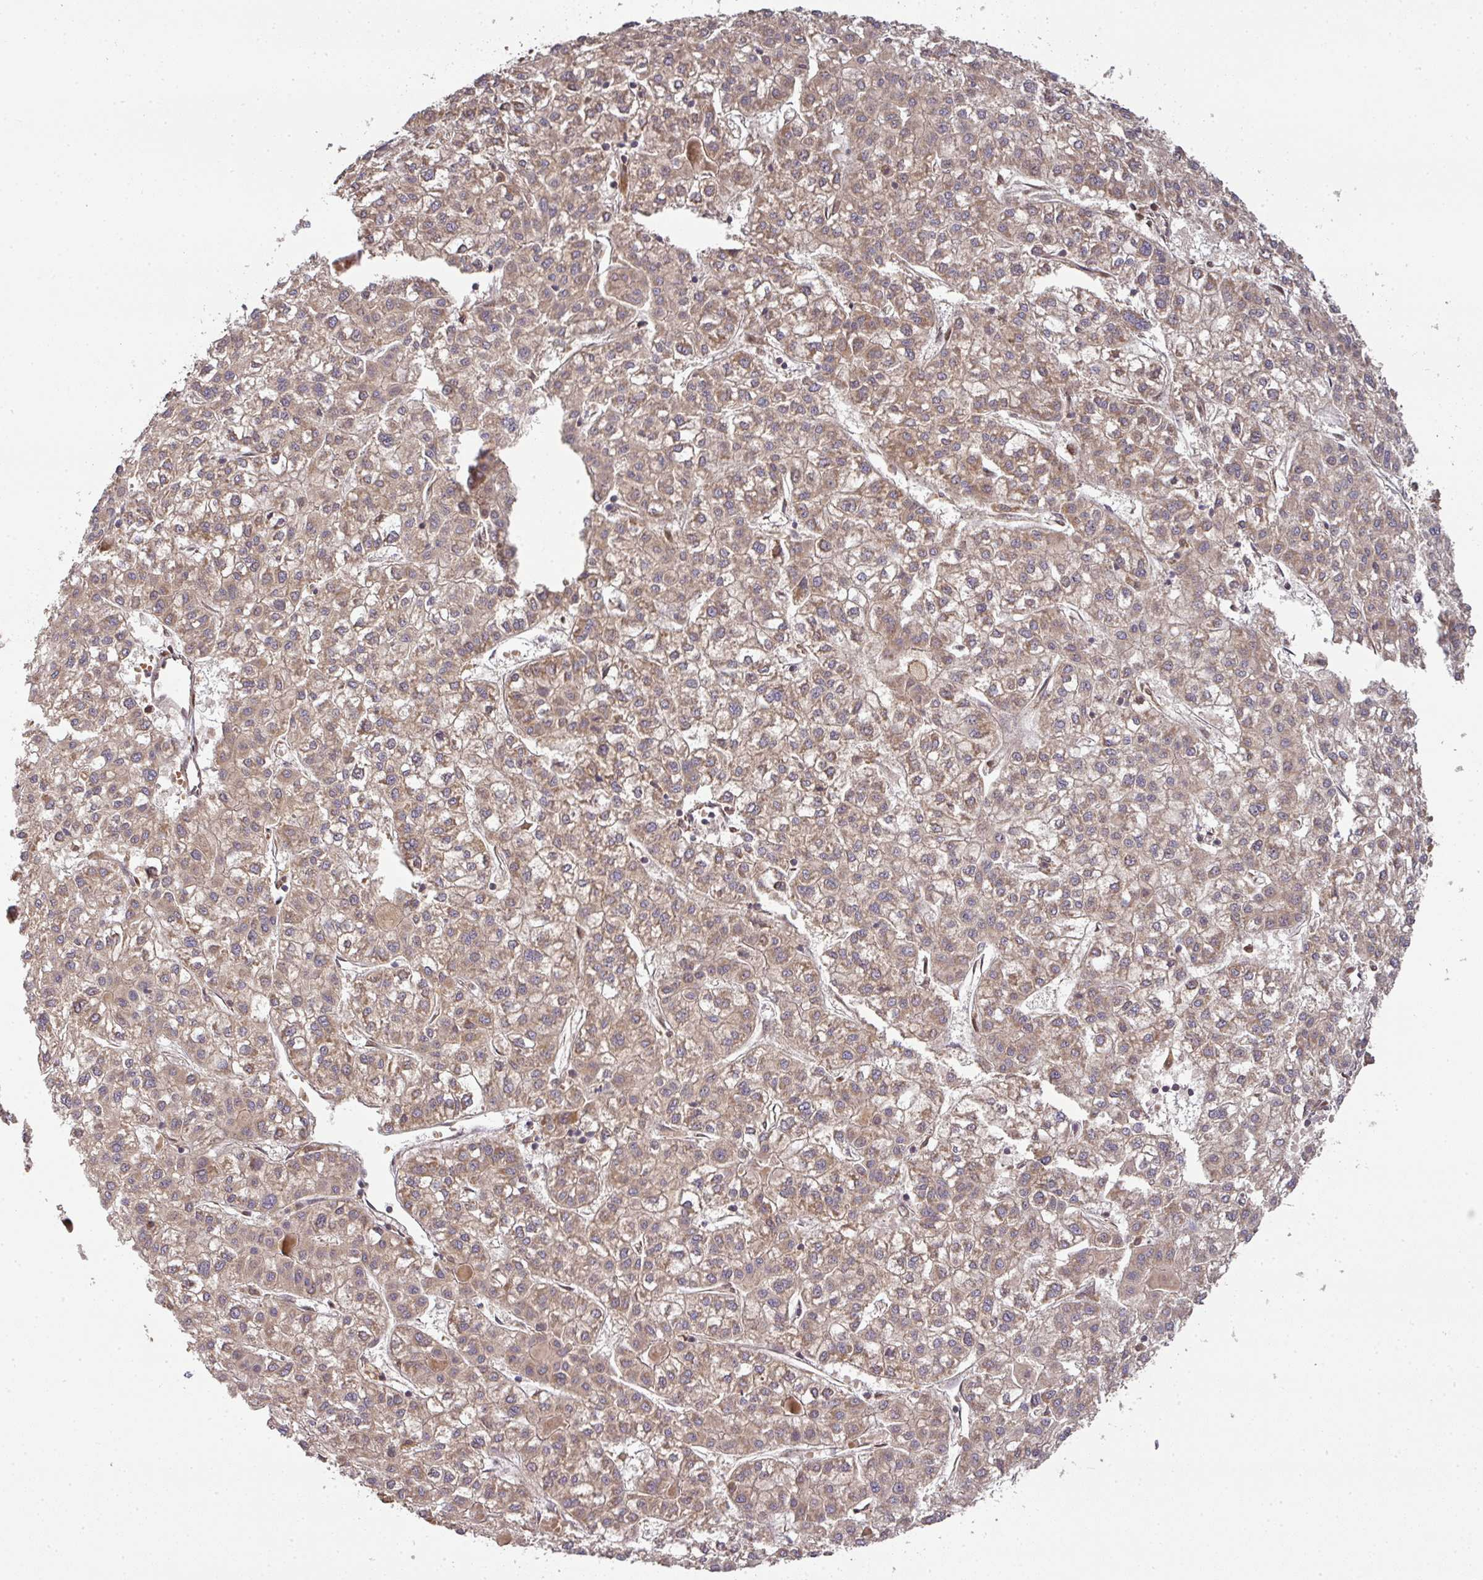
{"staining": {"intensity": "weak", "quantity": ">75%", "location": "cytoplasmic/membranous"}, "tissue": "liver cancer", "cell_type": "Tumor cells", "image_type": "cancer", "snomed": [{"axis": "morphology", "description": "Carcinoma, Hepatocellular, NOS"}, {"axis": "topography", "description": "Liver"}], "caption": "Immunohistochemistry photomicrograph of liver cancer (hepatocellular carcinoma) stained for a protein (brown), which shows low levels of weak cytoplasmic/membranous positivity in about >75% of tumor cells.", "gene": "MALSU1", "patient": {"sex": "female", "age": 43}}